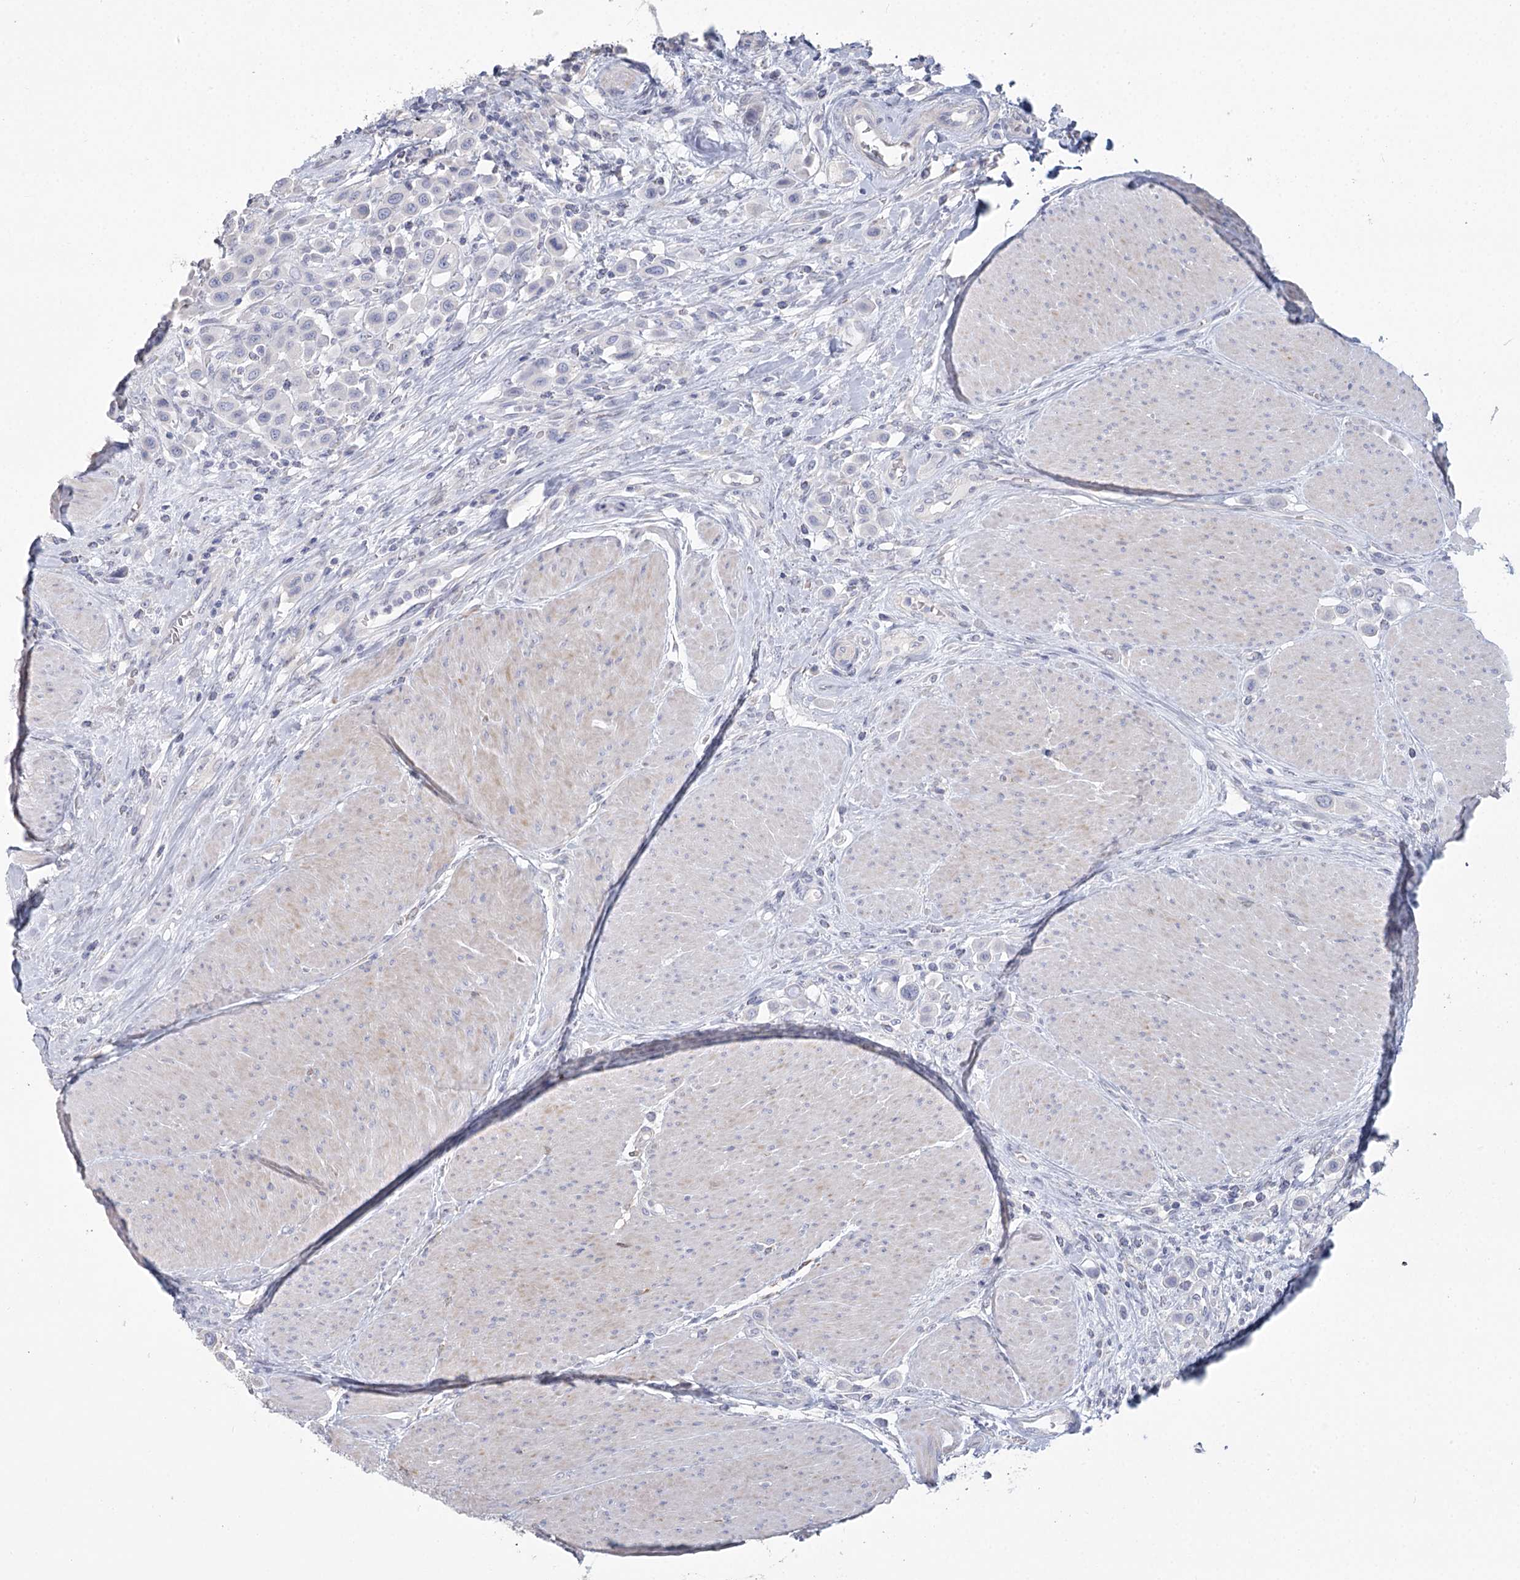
{"staining": {"intensity": "negative", "quantity": "none", "location": "none"}, "tissue": "urothelial cancer", "cell_type": "Tumor cells", "image_type": "cancer", "snomed": [{"axis": "morphology", "description": "Urothelial carcinoma, High grade"}, {"axis": "topography", "description": "Urinary bladder"}], "caption": "High-grade urothelial carcinoma was stained to show a protein in brown. There is no significant staining in tumor cells. (Stains: DAB immunohistochemistry (IHC) with hematoxylin counter stain, Microscopy: brightfield microscopy at high magnification).", "gene": "CNTLN", "patient": {"sex": "male", "age": 50}}